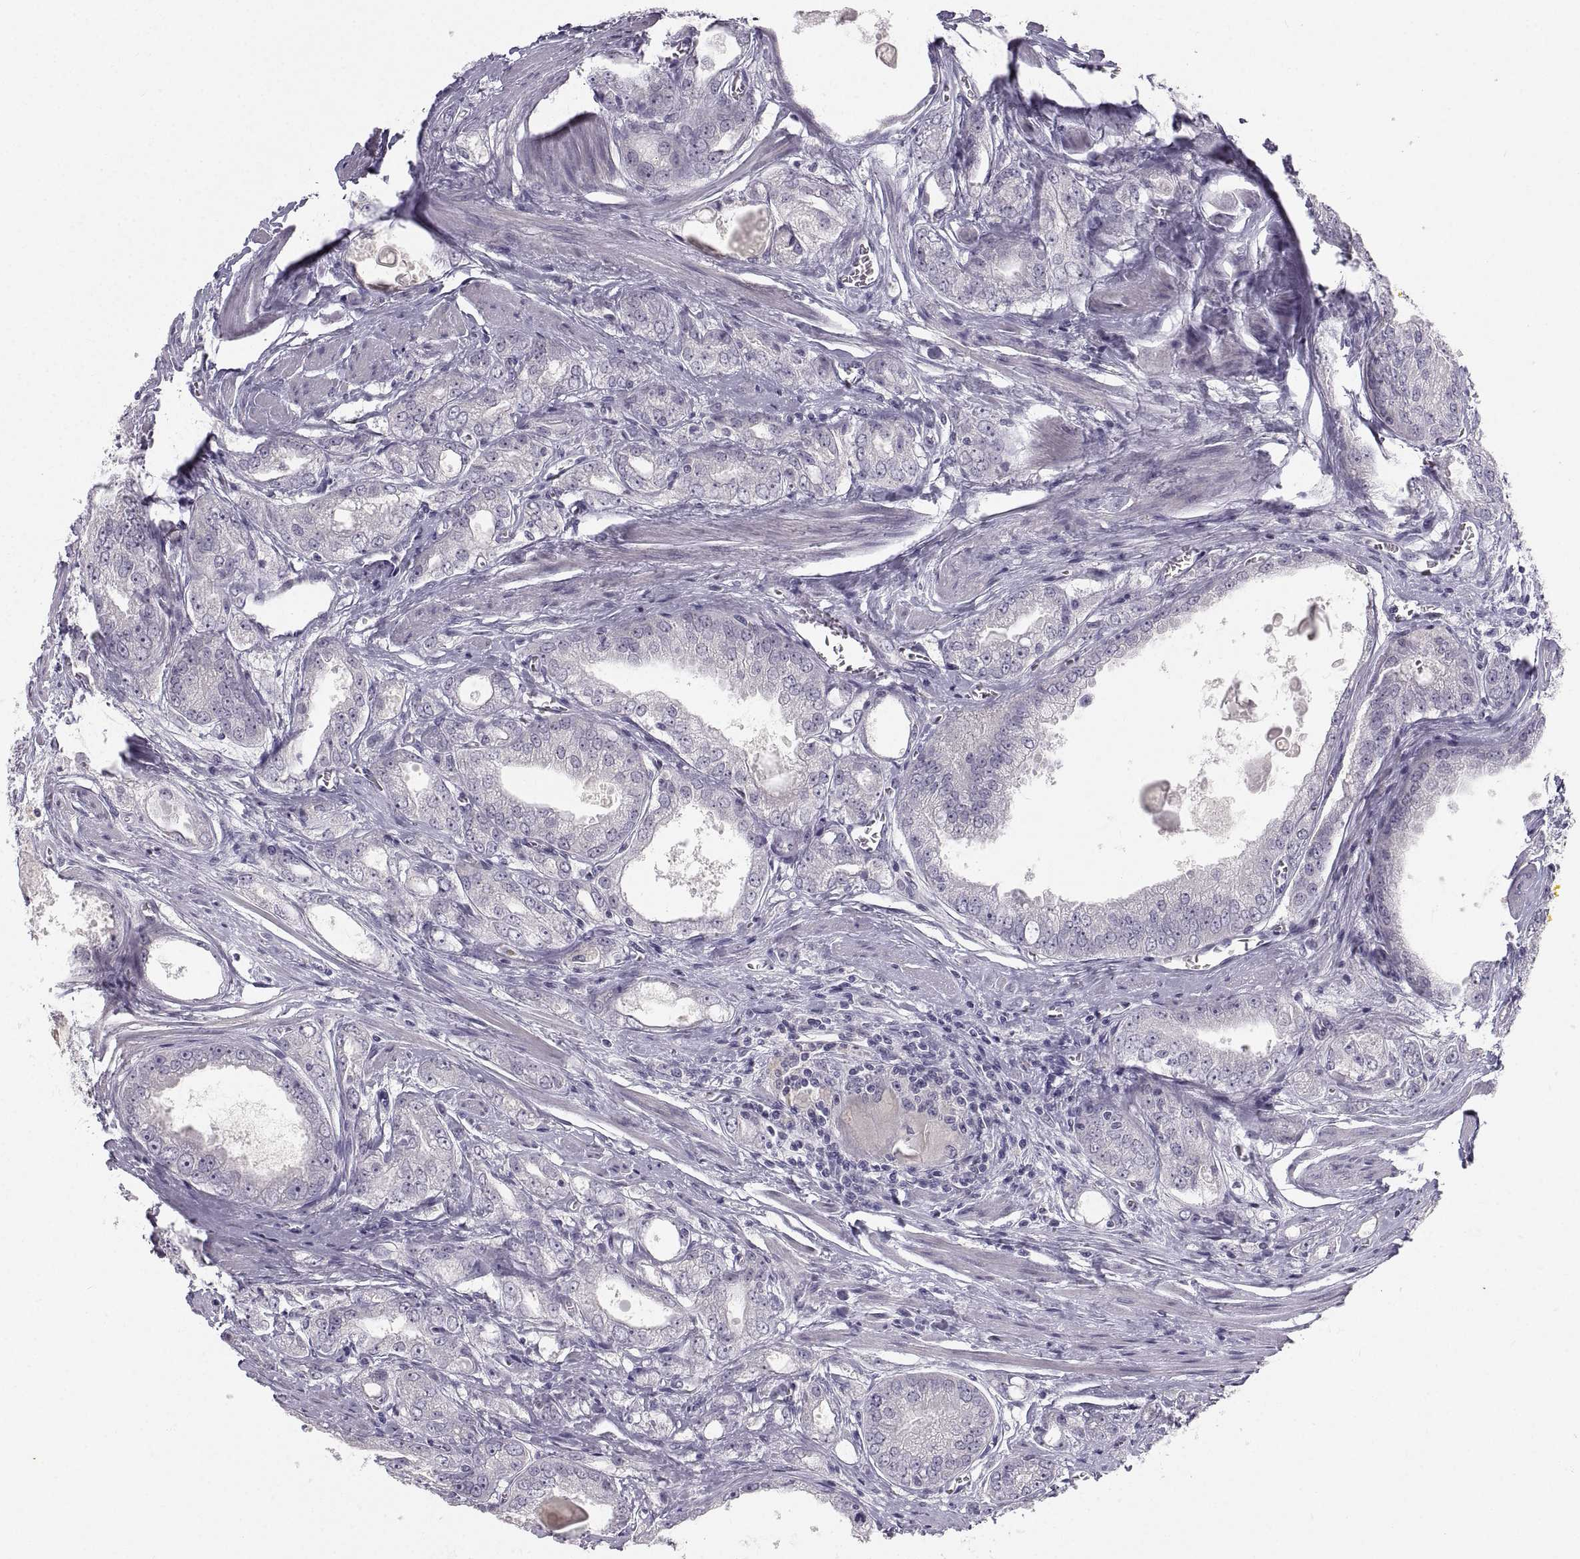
{"staining": {"intensity": "negative", "quantity": "none", "location": "none"}, "tissue": "prostate cancer", "cell_type": "Tumor cells", "image_type": "cancer", "snomed": [{"axis": "morphology", "description": "Adenocarcinoma, NOS"}, {"axis": "morphology", "description": "Adenocarcinoma, High grade"}, {"axis": "topography", "description": "Prostate"}], "caption": "This is an immunohistochemistry (IHC) photomicrograph of human prostate cancer (adenocarcinoma). There is no staining in tumor cells.", "gene": "ZNF185", "patient": {"sex": "male", "age": 70}}